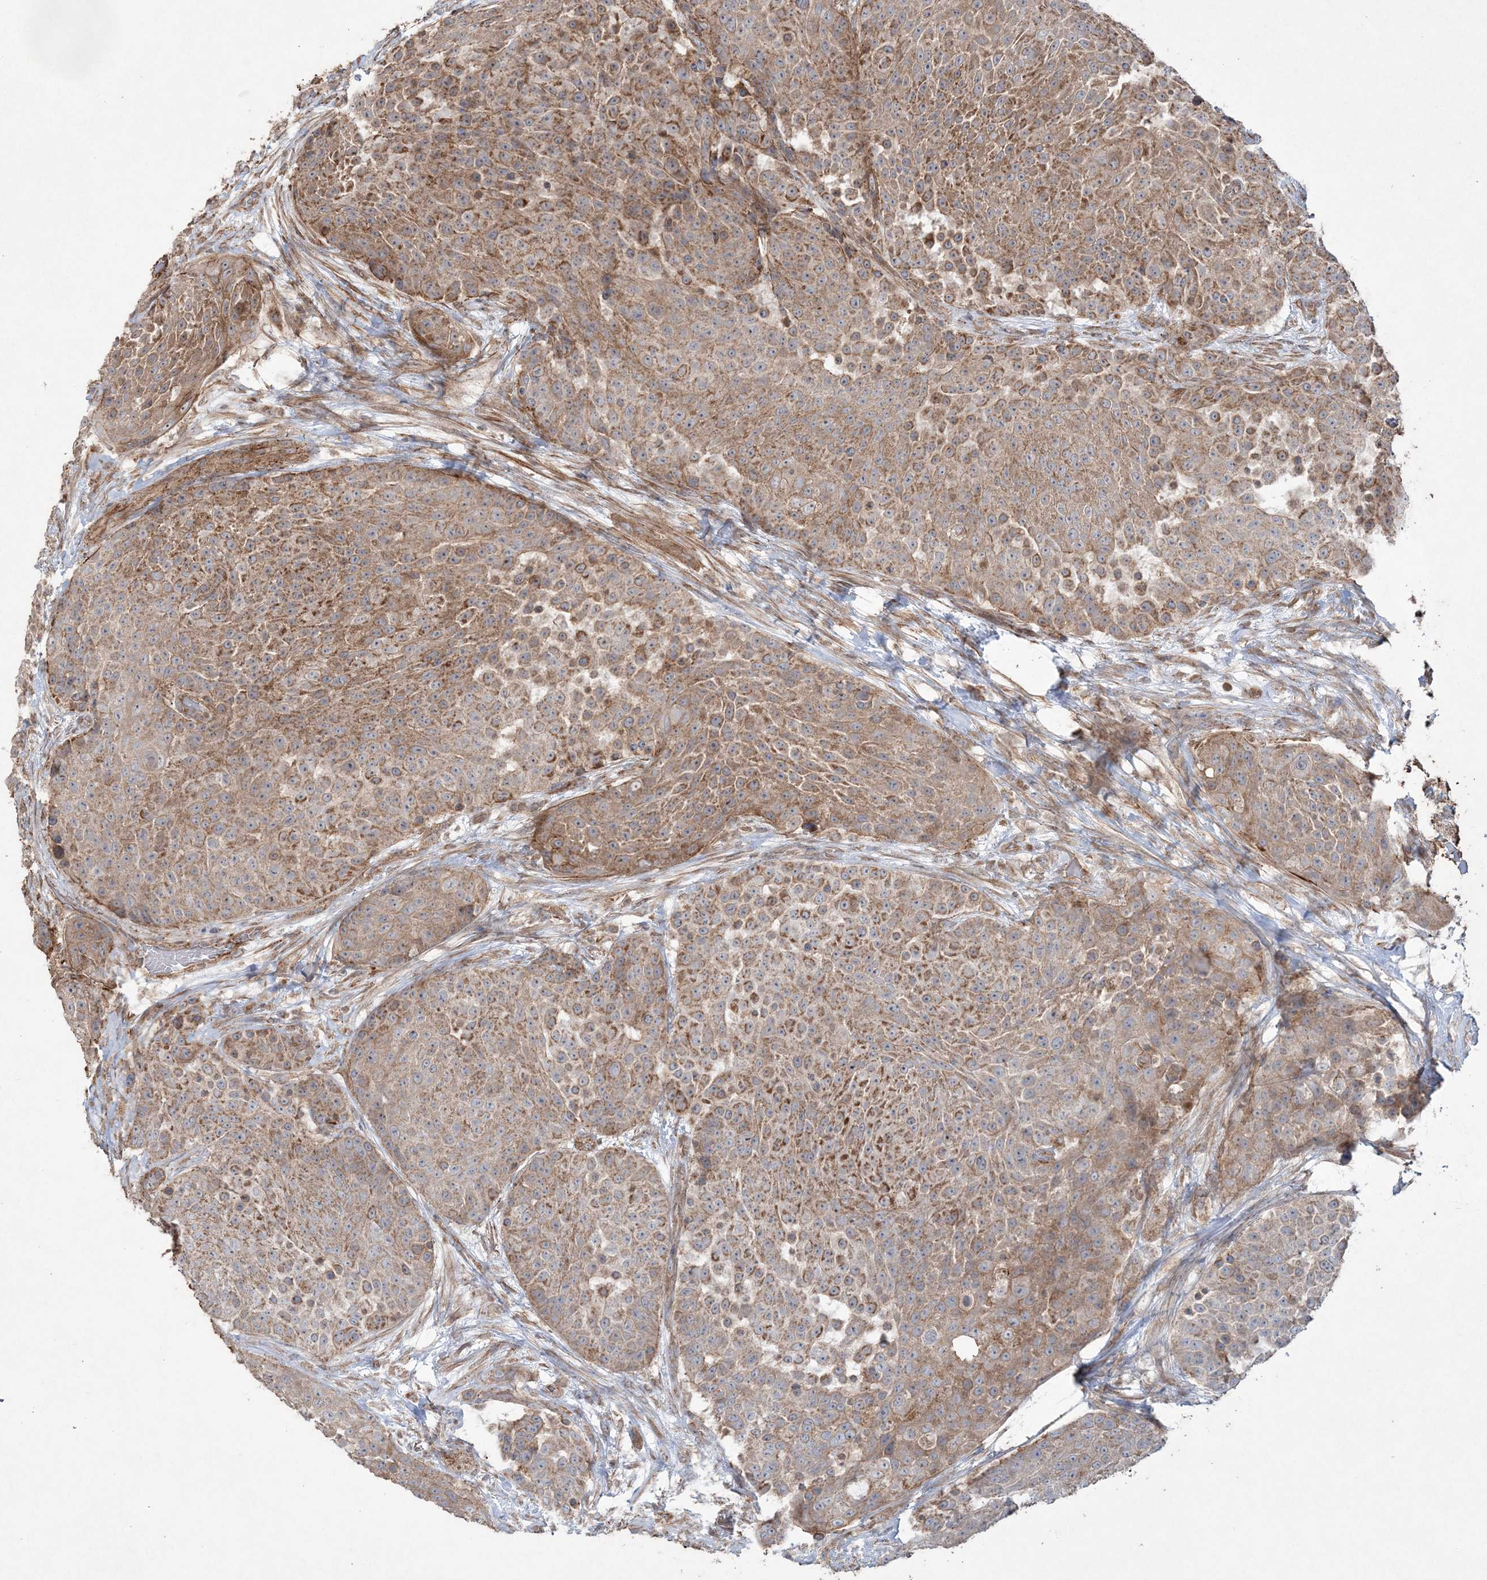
{"staining": {"intensity": "moderate", "quantity": ">75%", "location": "cytoplasmic/membranous"}, "tissue": "urothelial cancer", "cell_type": "Tumor cells", "image_type": "cancer", "snomed": [{"axis": "morphology", "description": "Urothelial carcinoma, High grade"}, {"axis": "topography", "description": "Urinary bladder"}], "caption": "Moderate cytoplasmic/membranous staining for a protein is identified in about >75% of tumor cells of urothelial carcinoma (high-grade) using immunohistochemistry (IHC).", "gene": "TTC7A", "patient": {"sex": "female", "age": 63}}